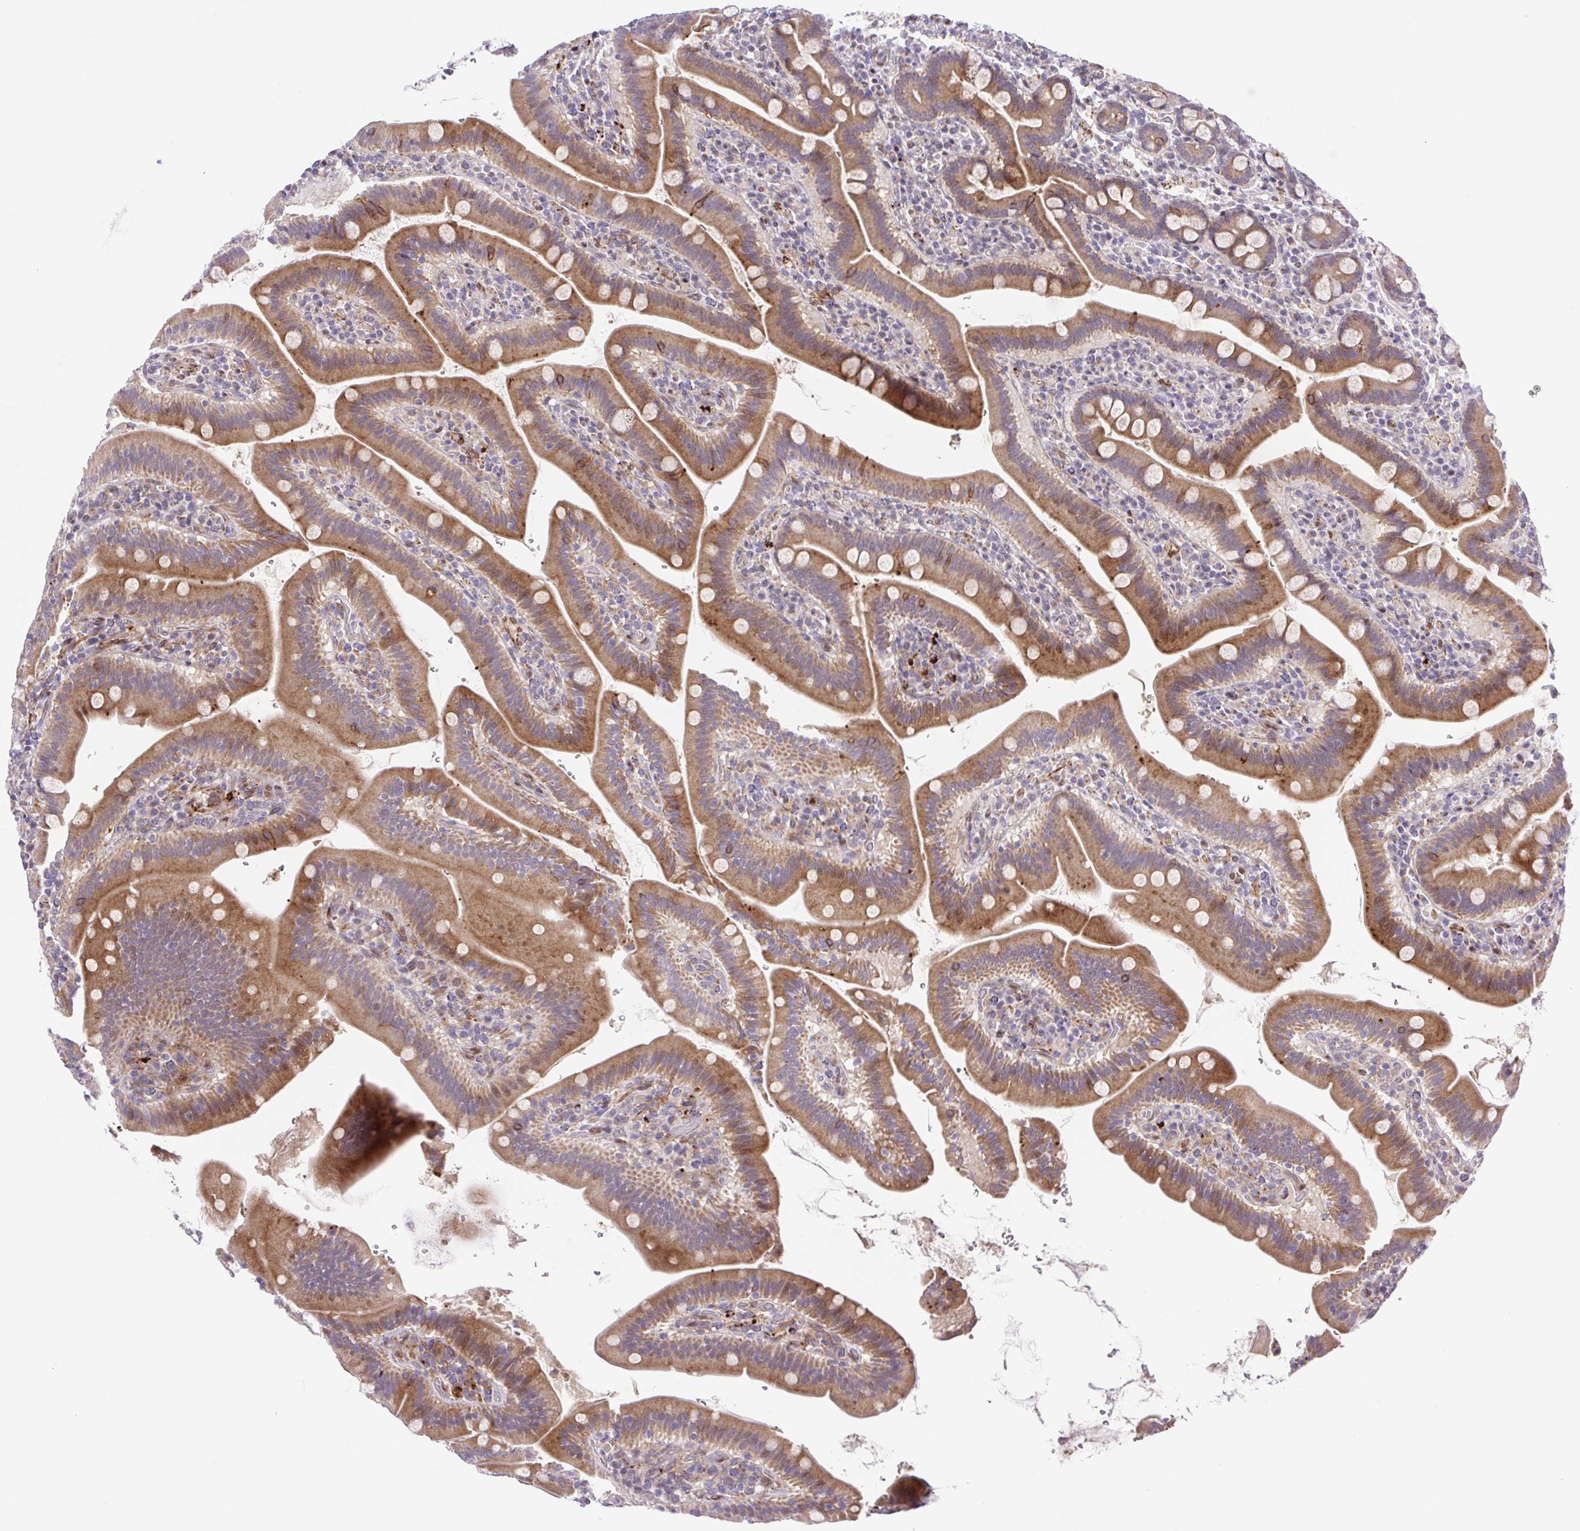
{"staining": {"intensity": "moderate", "quantity": ">75%", "location": "cytoplasmic/membranous"}, "tissue": "small intestine", "cell_type": "Glandular cells", "image_type": "normal", "snomed": [{"axis": "morphology", "description": "Normal tissue, NOS"}, {"axis": "topography", "description": "Small intestine"}], "caption": "Moderate cytoplasmic/membranous protein expression is seen in about >75% of glandular cells in small intestine. Using DAB (3,3'-diaminobenzidine) (brown) and hematoxylin (blue) stains, captured at high magnification using brightfield microscopy.", "gene": "ERG", "patient": {"sex": "male", "age": 26}}